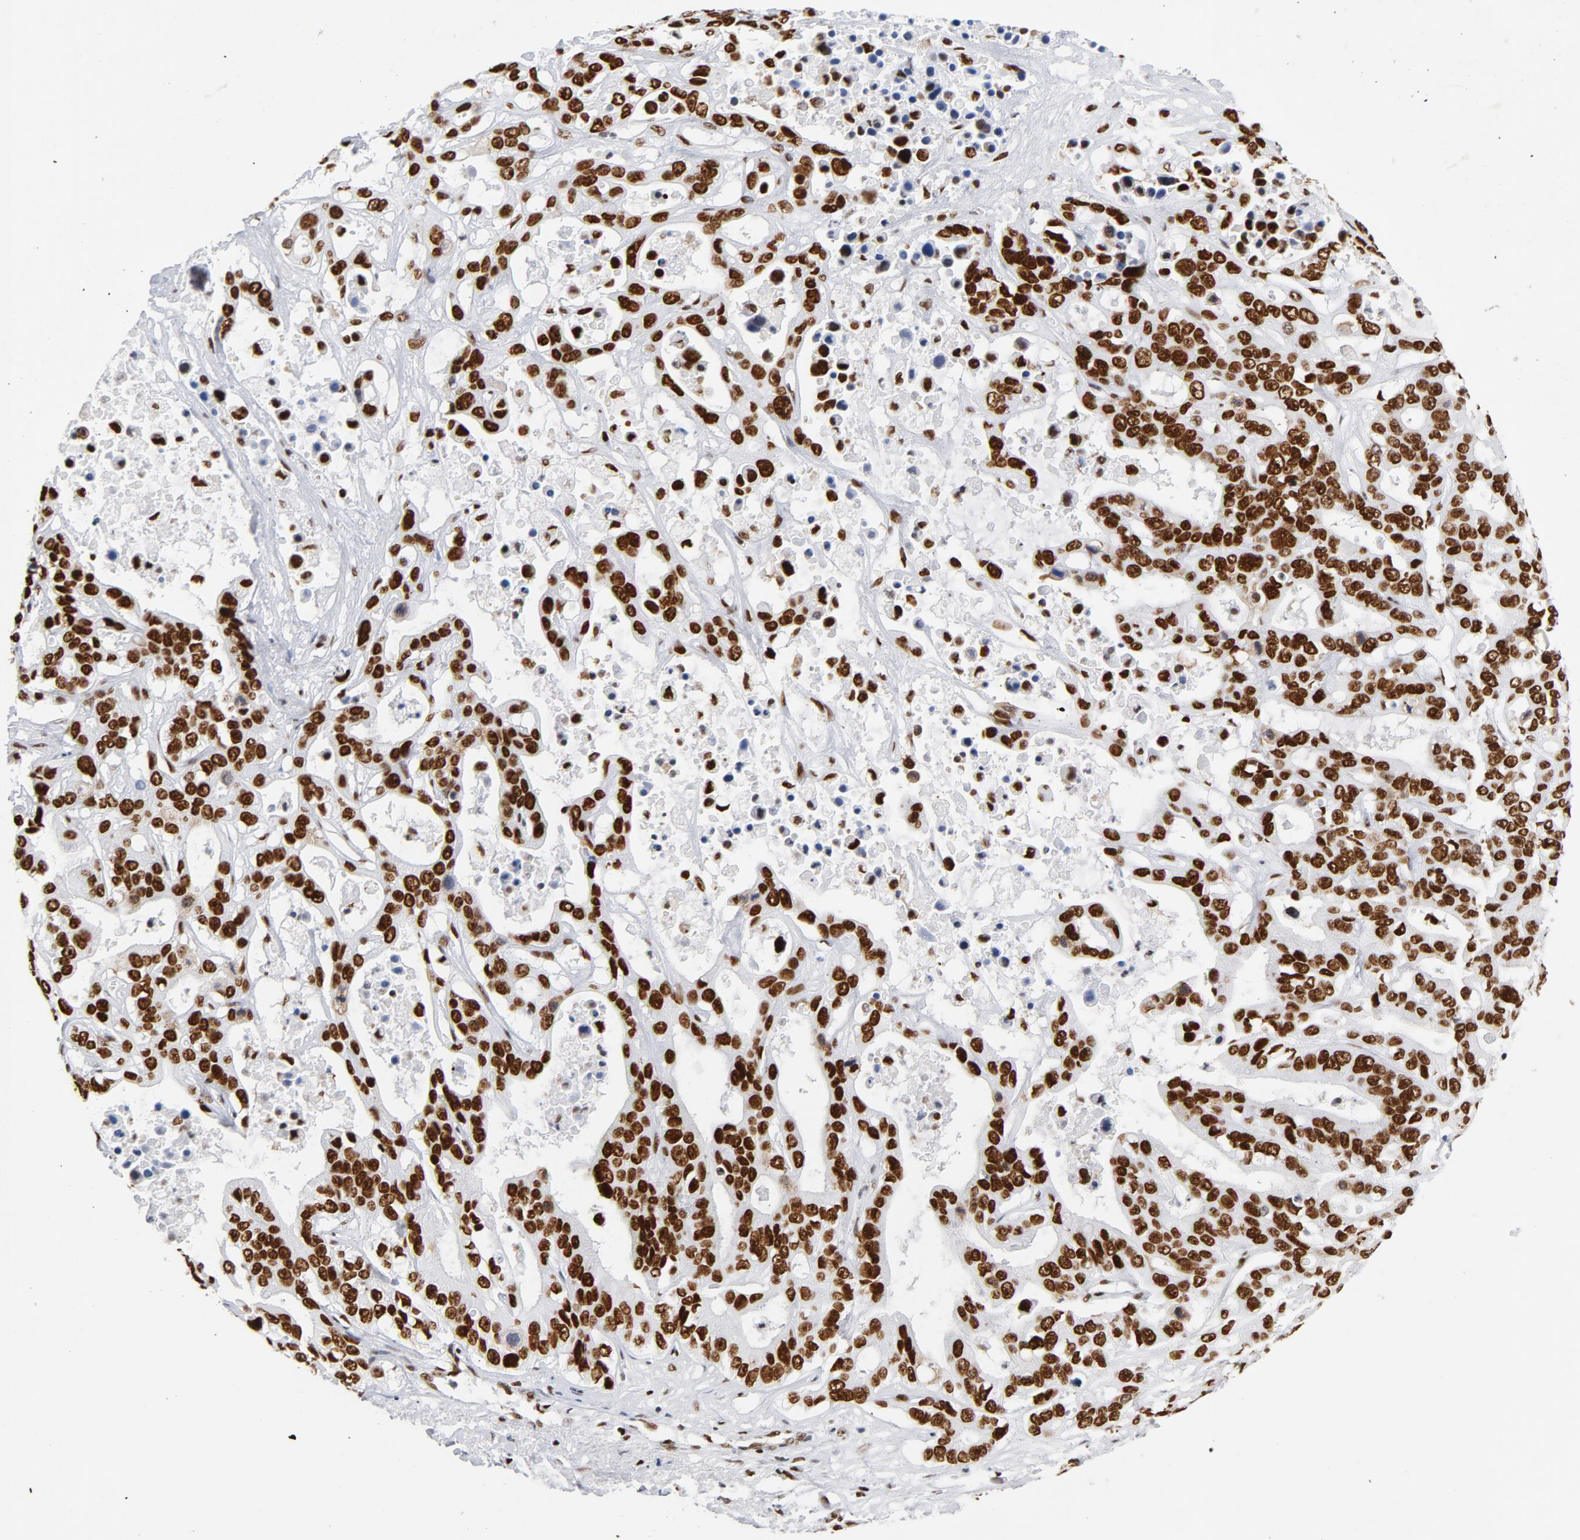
{"staining": {"intensity": "strong", "quantity": ">75%", "location": "nuclear"}, "tissue": "liver cancer", "cell_type": "Tumor cells", "image_type": "cancer", "snomed": [{"axis": "morphology", "description": "Cholangiocarcinoma"}, {"axis": "topography", "description": "Liver"}], "caption": "Cholangiocarcinoma (liver) stained with DAB immunohistochemistry (IHC) demonstrates high levels of strong nuclear positivity in about >75% of tumor cells.", "gene": "XRCC5", "patient": {"sex": "female", "age": 65}}